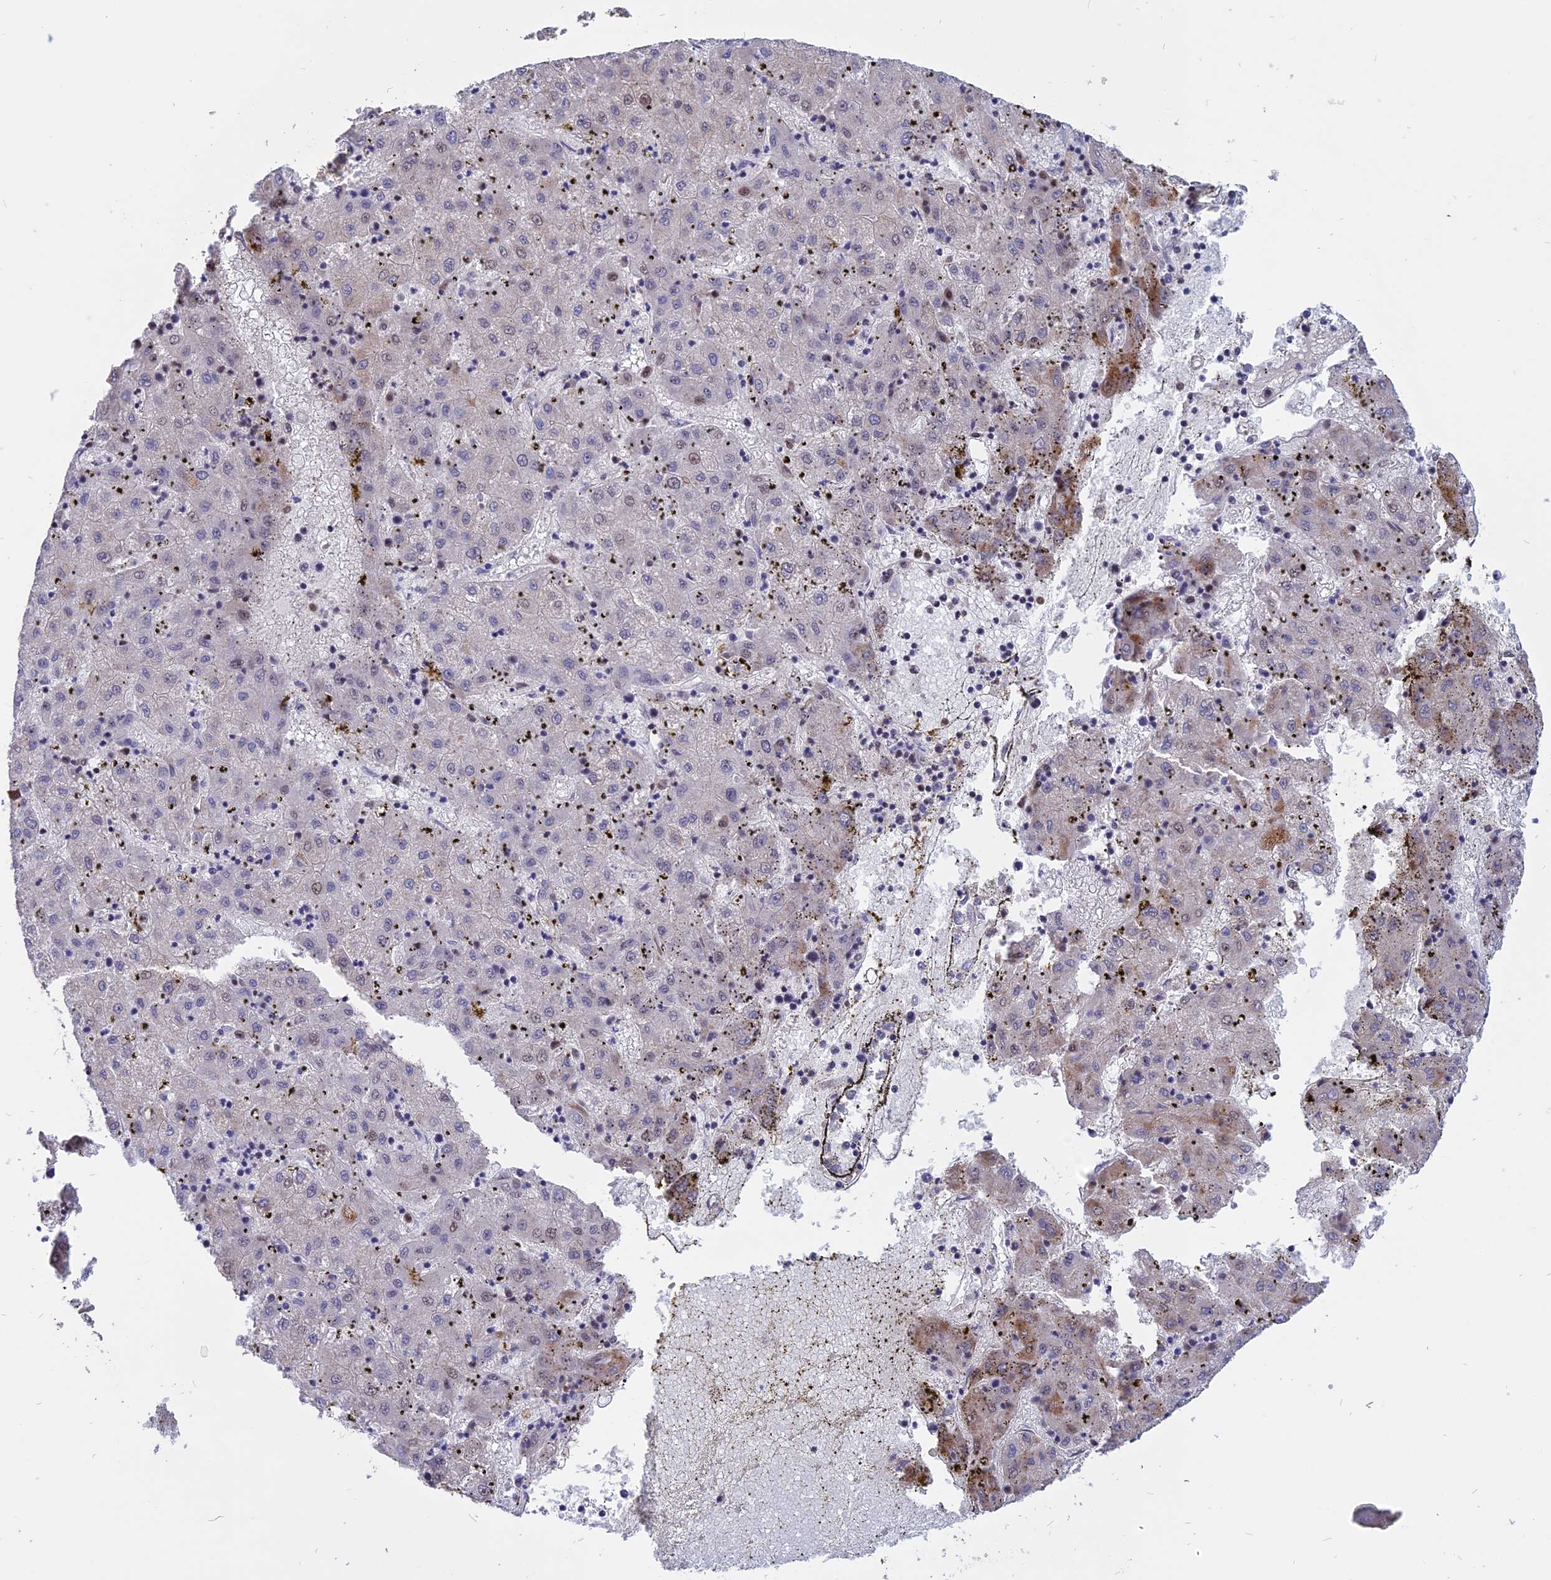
{"staining": {"intensity": "negative", "quantity": "none", "location": "none"}, "tissue": "liver cancer", "cell_type": "Tumor cells", "image_type": "cancer", "snomed": [{"axis": "morphology", "description": "Carcinoma, Hepatocellular, NOS"}, {"axis": "topography", "description": "Liver"}], "caption": "Hepatocellular carcinoma (liver) stained for a protein using immunohistochemistry demonstrates no expression tumor cells.", "gene": "TMEM263", "patient": {"sex": "male", "age": 72}}